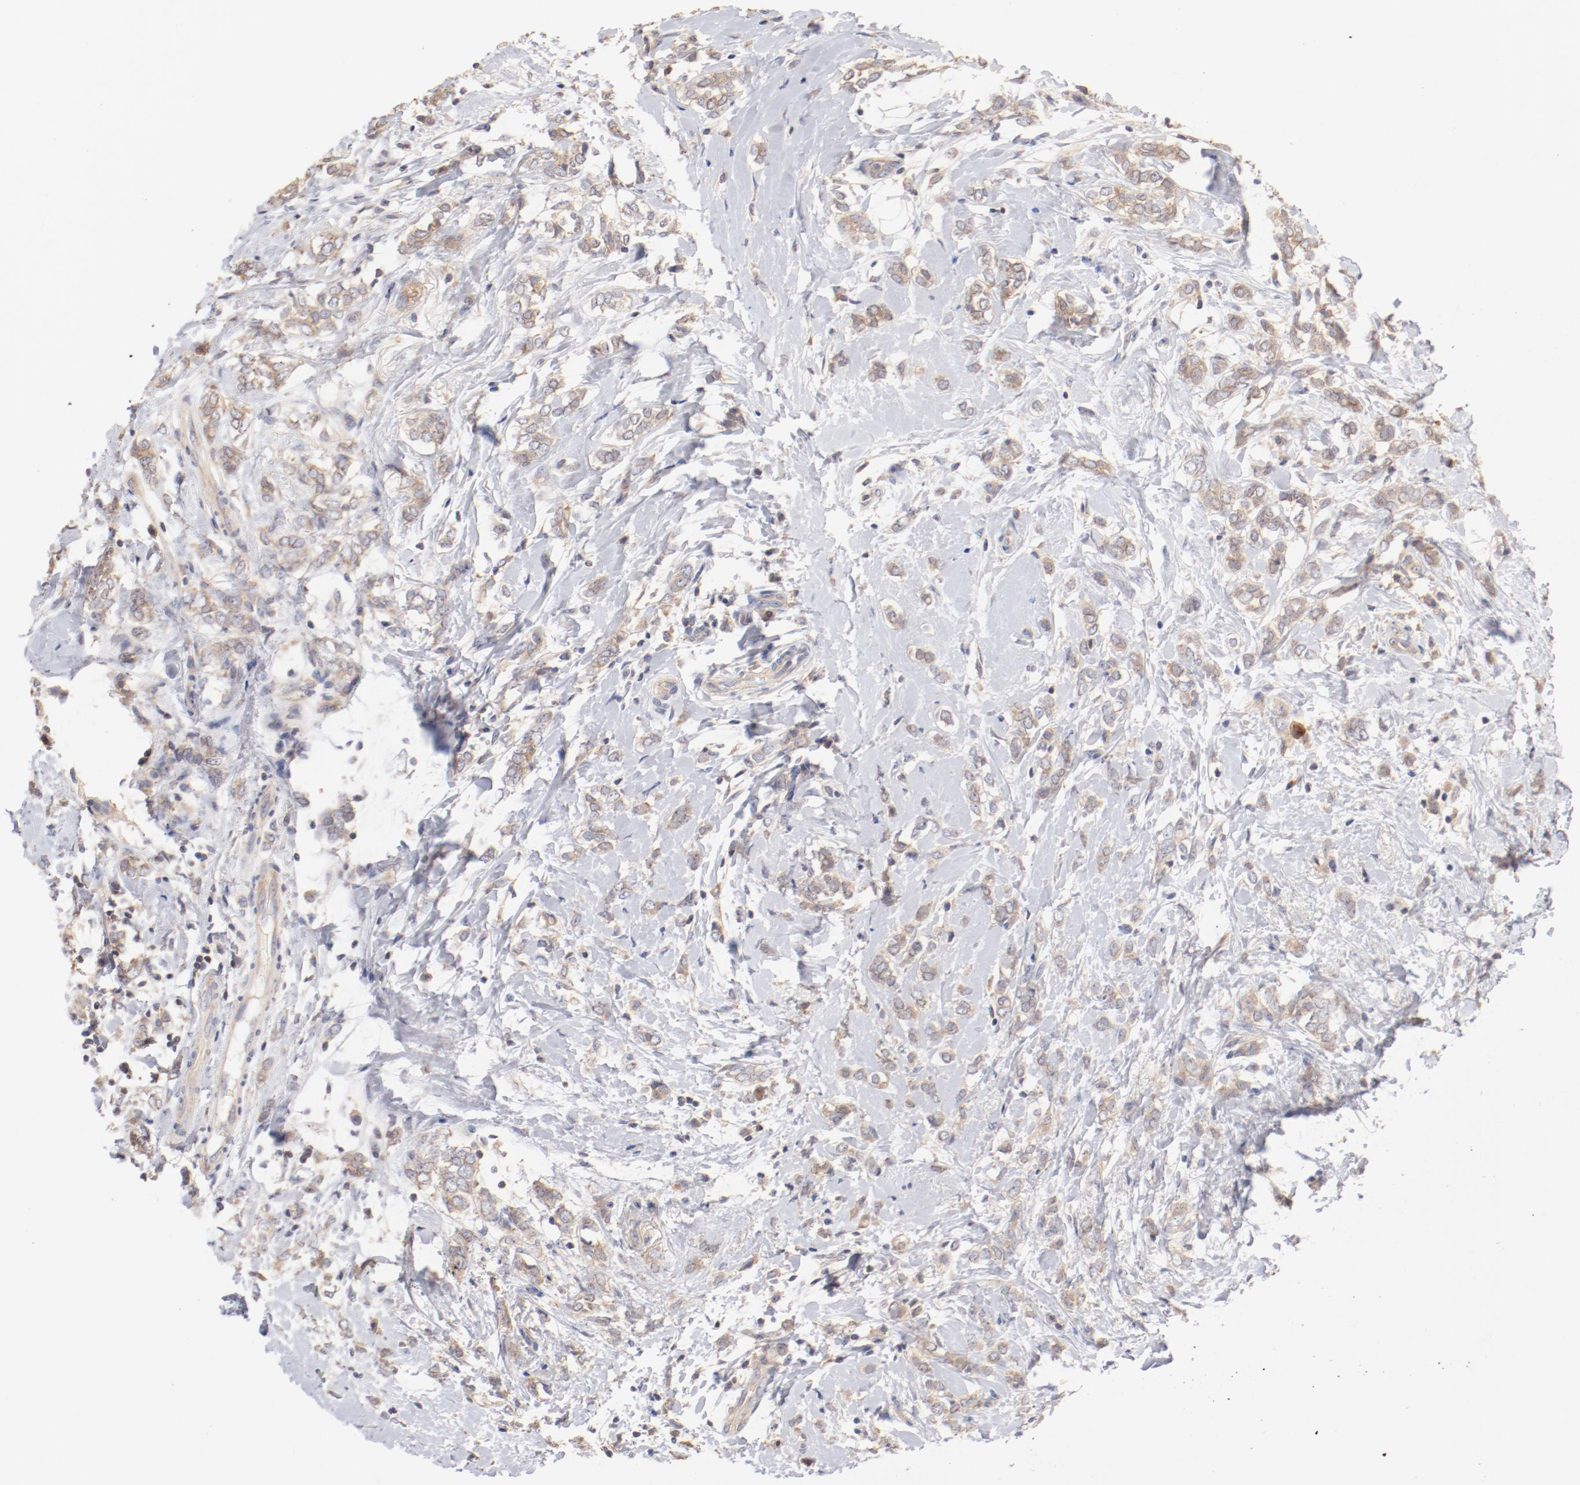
{"staining": {"intensity": "weak", "quantity": ">75%", "location": "cytoplasmic/membranous"}, "tissue": "breast cancer", "cell_type": "Tumor cells", "image_type": "cancer", "snomed": [{"axis": "morphology", "description": "Normal tissue, NOS"}, {"axis": "morphology", "description": "Lobular carcinoma"}, {"axis": "topography", "description": "Breast"}], "caption": "Breast cancer stained with immunohistochemistry (IHC) displays weak cytoplasmic/membranous positivity in about >75% of tumor cells.", "gene": "SETD3", "patient": {"sex": "female", "age": 47}}